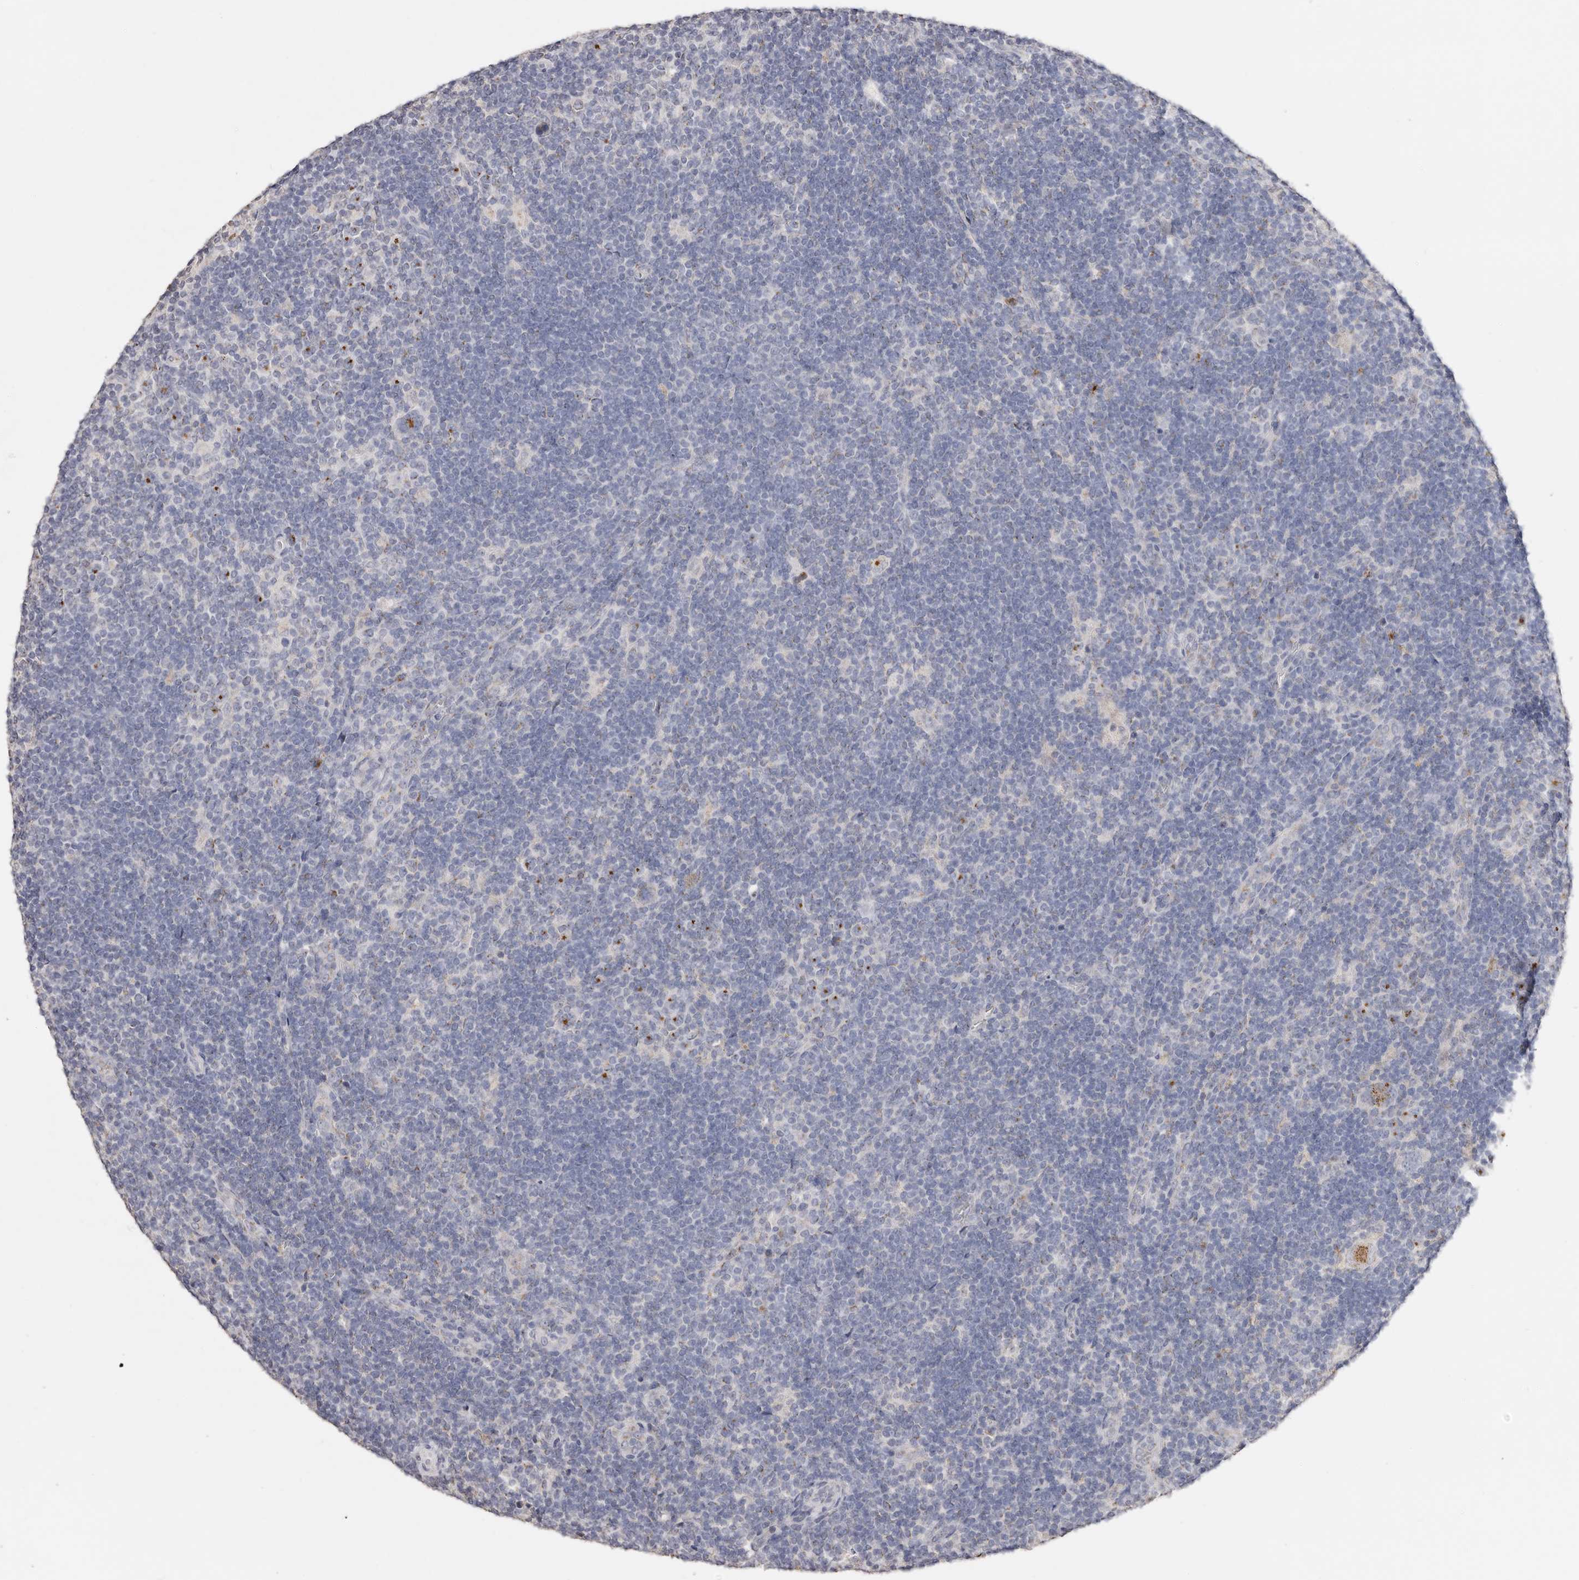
{"staining": {"intensity": "moderate", "quantity": ">75%", "location": "cytoplasmic/membranous"}, "tissue": "lymphoma", "cell_type": "Tumor cells", "image_type": "cancer", "snomed": [{"axis": "morphology", "description": "Hodgkin's disease, NOS"}, {"axis": "topography", "description": "Lymph node"}], "caption": "High-magnification brightfield microscopy of Hodgkin's disease stained with DAB (3,3'-diaminobenzidine) (brown) and counterstained with hematoxylin (blue). tumor cells exhibit moderate cytoplasmic/membranous positivity is appreciated in approximately>75% of cells. (DAB (3,3'-diaminobenzidine) IHC, brown staining for protein, blue staining for nuclei).", "gene": "LGALS7B", "patient": {"sex": "female", "age": 57}}